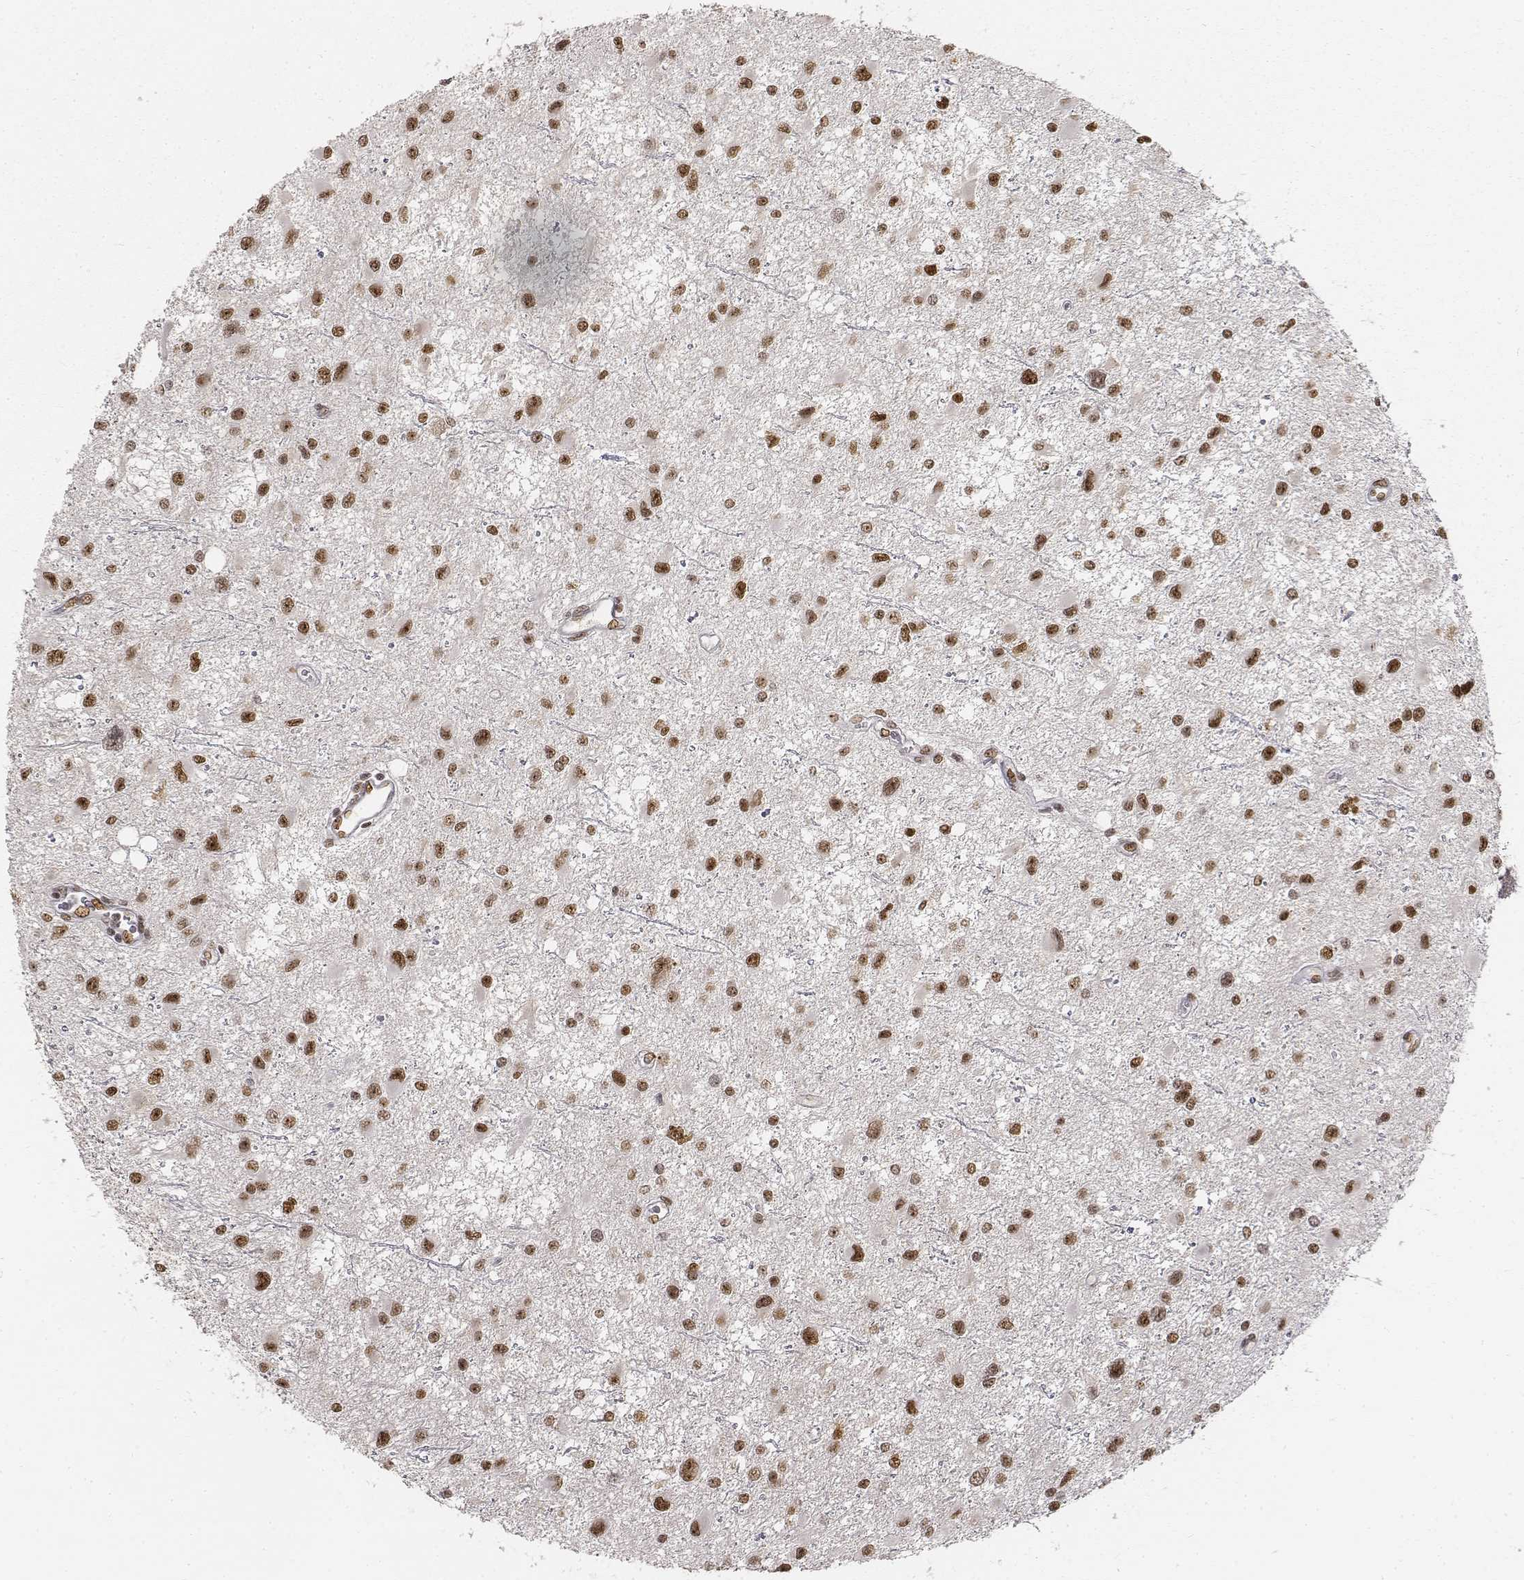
{"staining": {"intensity": "strong", "quantity": ">75%", "location": "nuclear"}, "tissue": "glioma", "cell_type": "Tumor cells", "image_type": "cancer", "snomed": [{"axis": "morphology", "description": "Glioma, malignant, Low grade"}, {"axis": "topography", "description": "Brain"}], "caption": "Malignant glioma (low-grade) stained with a brown dye shows strong nuclear positive positivity in approximately >75% of tumor cells.", "gene": "PHF6", "patient": {"sex": "female", "age": 32}}